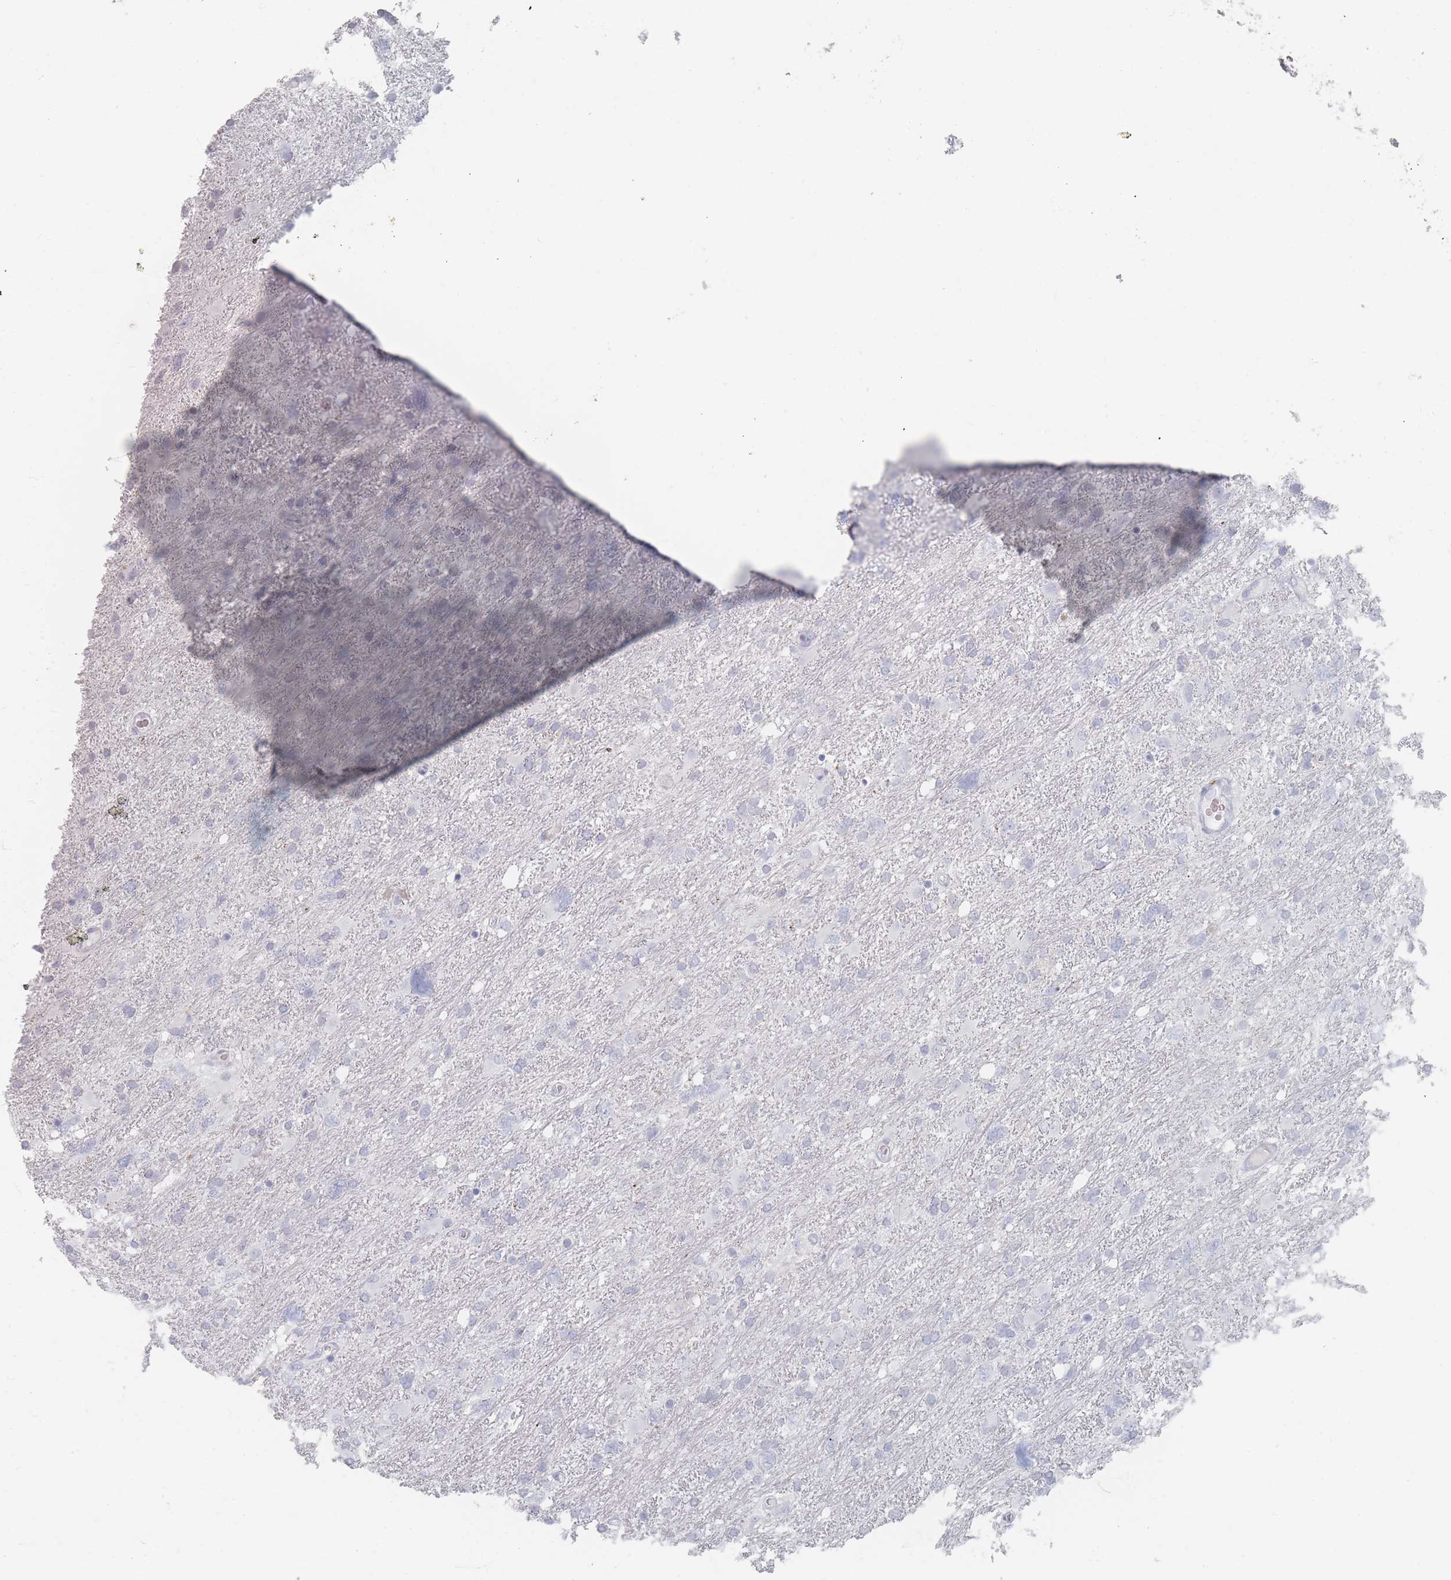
{"staining": {"intensity": "negative", "quantity": "none", "location": "none"}, "tissue": "glioma", "cell_type": "Tumor cells", "image_type": "cancer", "snomed": [{"axis": "morphology", "description": "Glioma, malignant, High grade"}, {"axis": "topography", "description": "Brain"}], "caption": "Tumor cells are negative for brown protein staining in malignant glioma (high-grade). (DAB IHC, high magnification).", "gene": "CD37", "patient": {"sex": "male", "age": 61}}